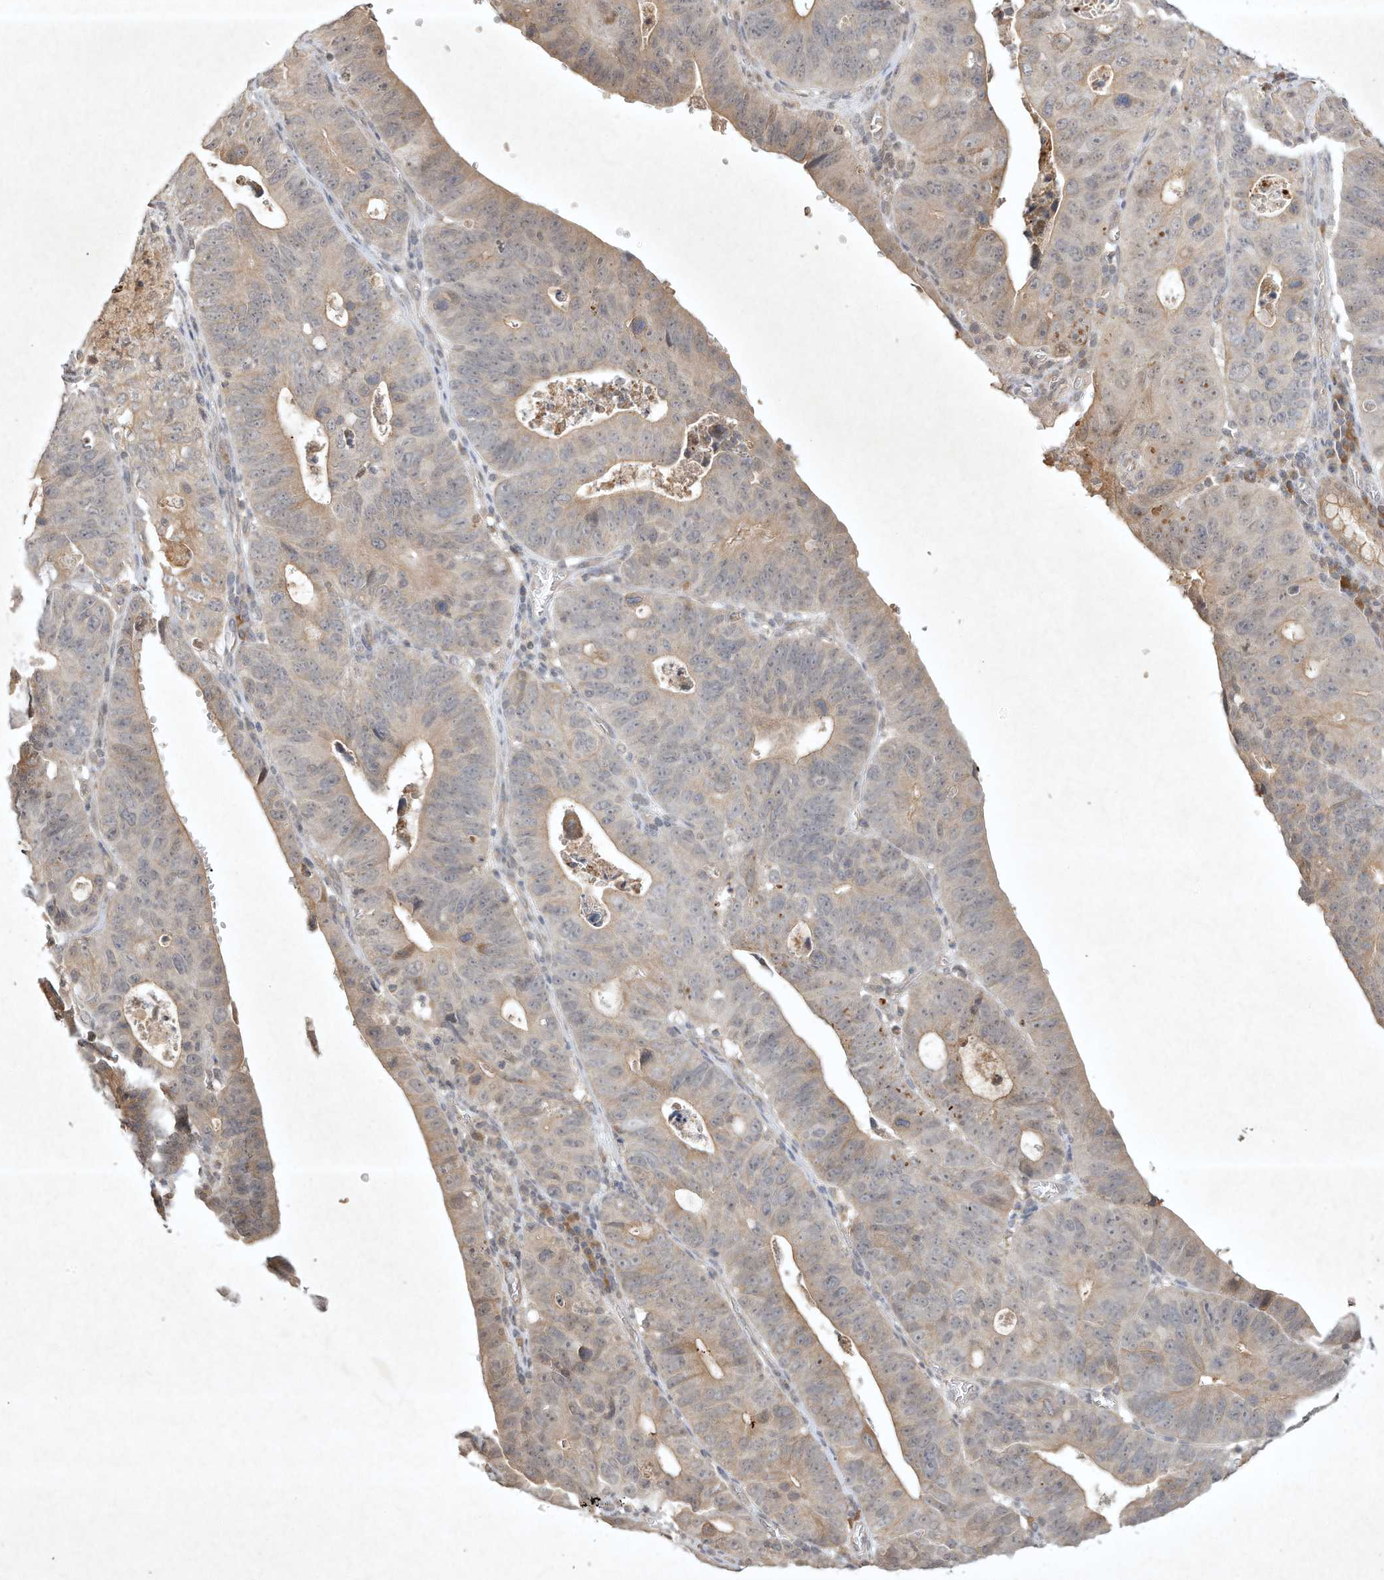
{"staining": {"intensity": "weak", "quantity": ">75%", "location": "cytoplasmic/membranous"}, "tissue": "stomach cancer", "cell_type": "Tumor cells", "image_type": "cancer", "snomed": [{"axis": "morphology", "description": "Adenocarcinoma, NOS"}, {"axis": "topography", "description": "Stomach"}], "caption": "An IHC micrograph of neoplastic tissue is shown. Protein staining in brown highlights weak cytoplasmic/membranous positivity in stomach adenocarcinoma within tumor cells.", "gene": "BTRC", "patient": {"sex": "male", "age": 59}}